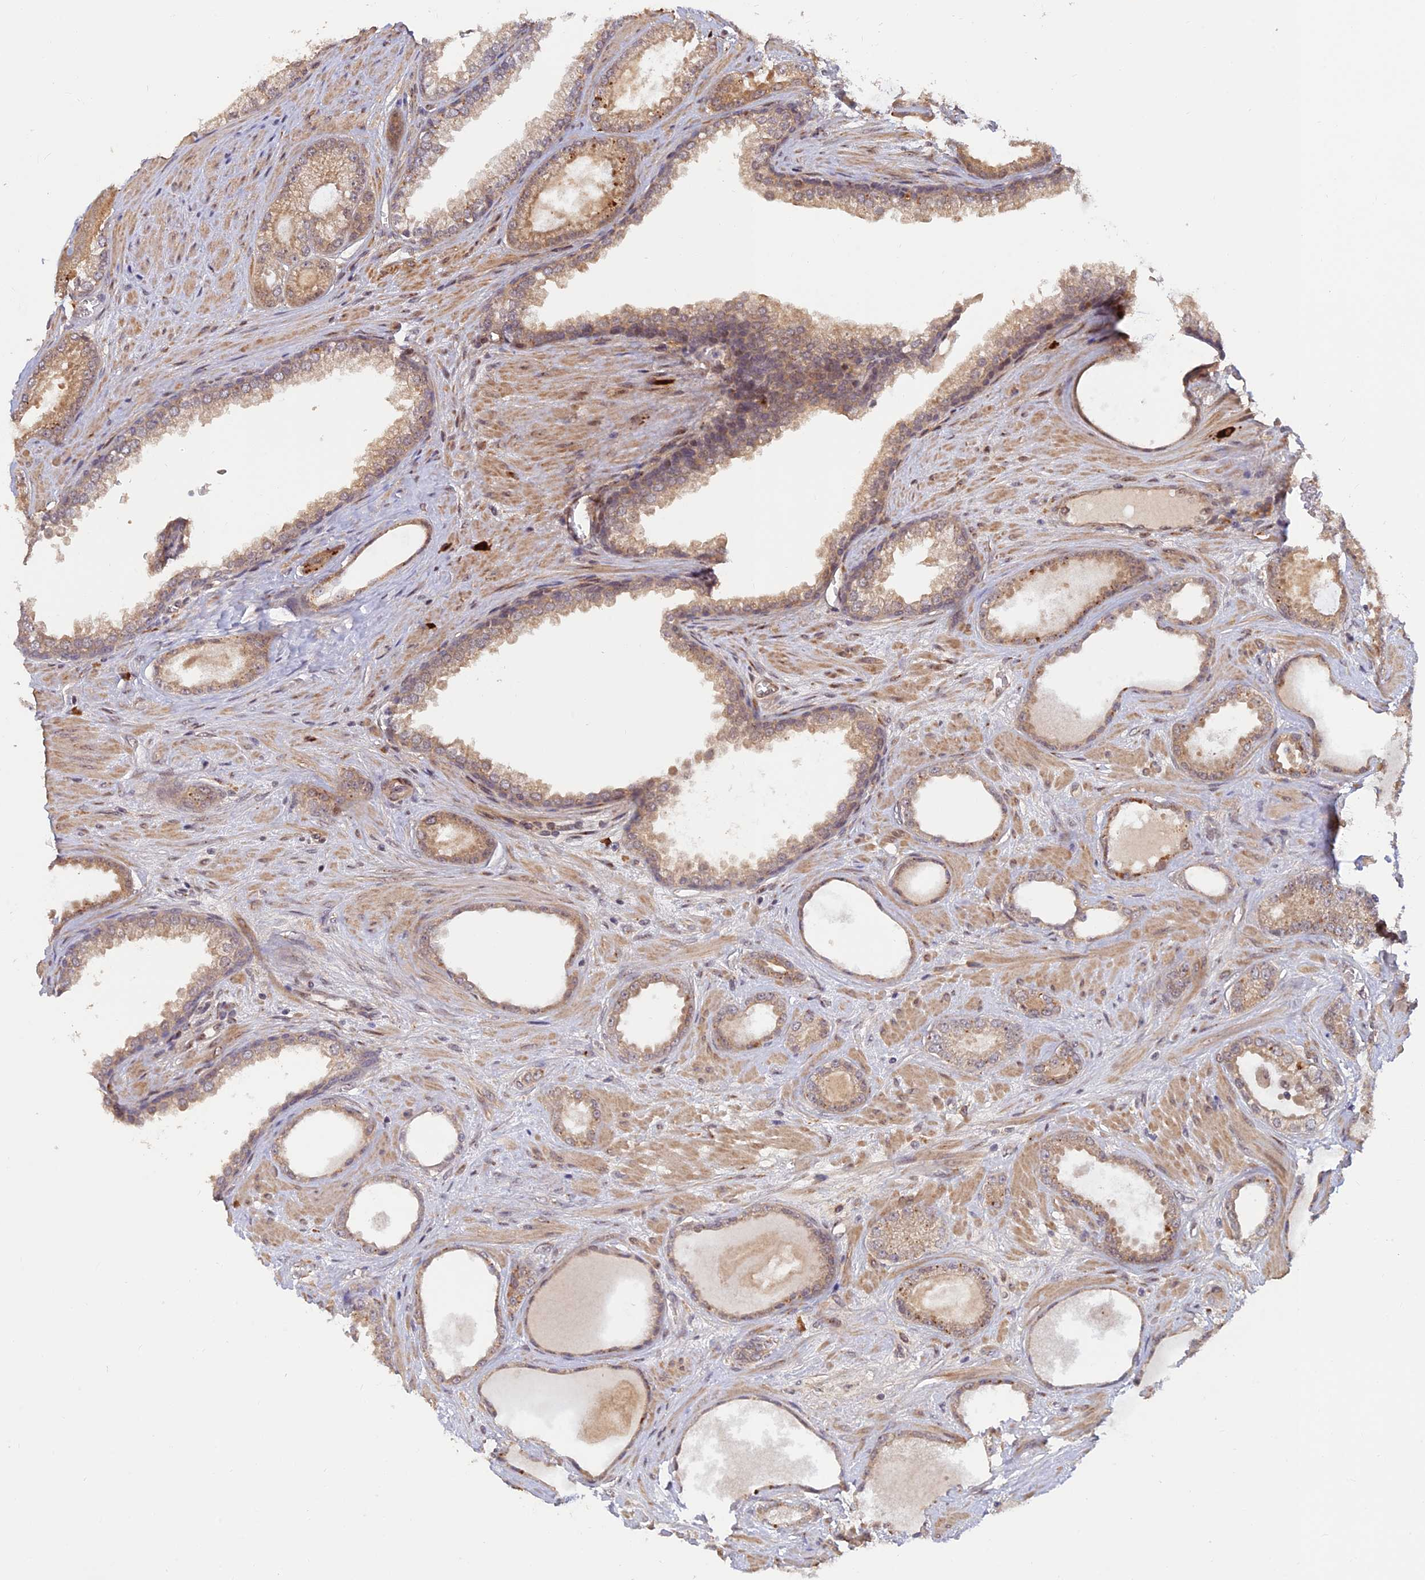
{"staining": {"intensity": "moderate", "quantity": ">75%", "location": "cytoplasmic/membranous"}, "tissue": "prostate cancer", "cell_type": "Tumor cells", "image_type": "cancer", "snomed": [{"axis": "morphology", "description": "Adenocarcinoma, Low grade"}, {"axis": "topography", "description": "Prostate"}], "caption": "Protein staining shows moderate cytoplasmic/membranous staining in approximately >75% of tumor cells in prostate cancer (low-grade adenocarcinoma).", "gene": "ZNF565", "patient": {"sex": "male", "age": 57}}